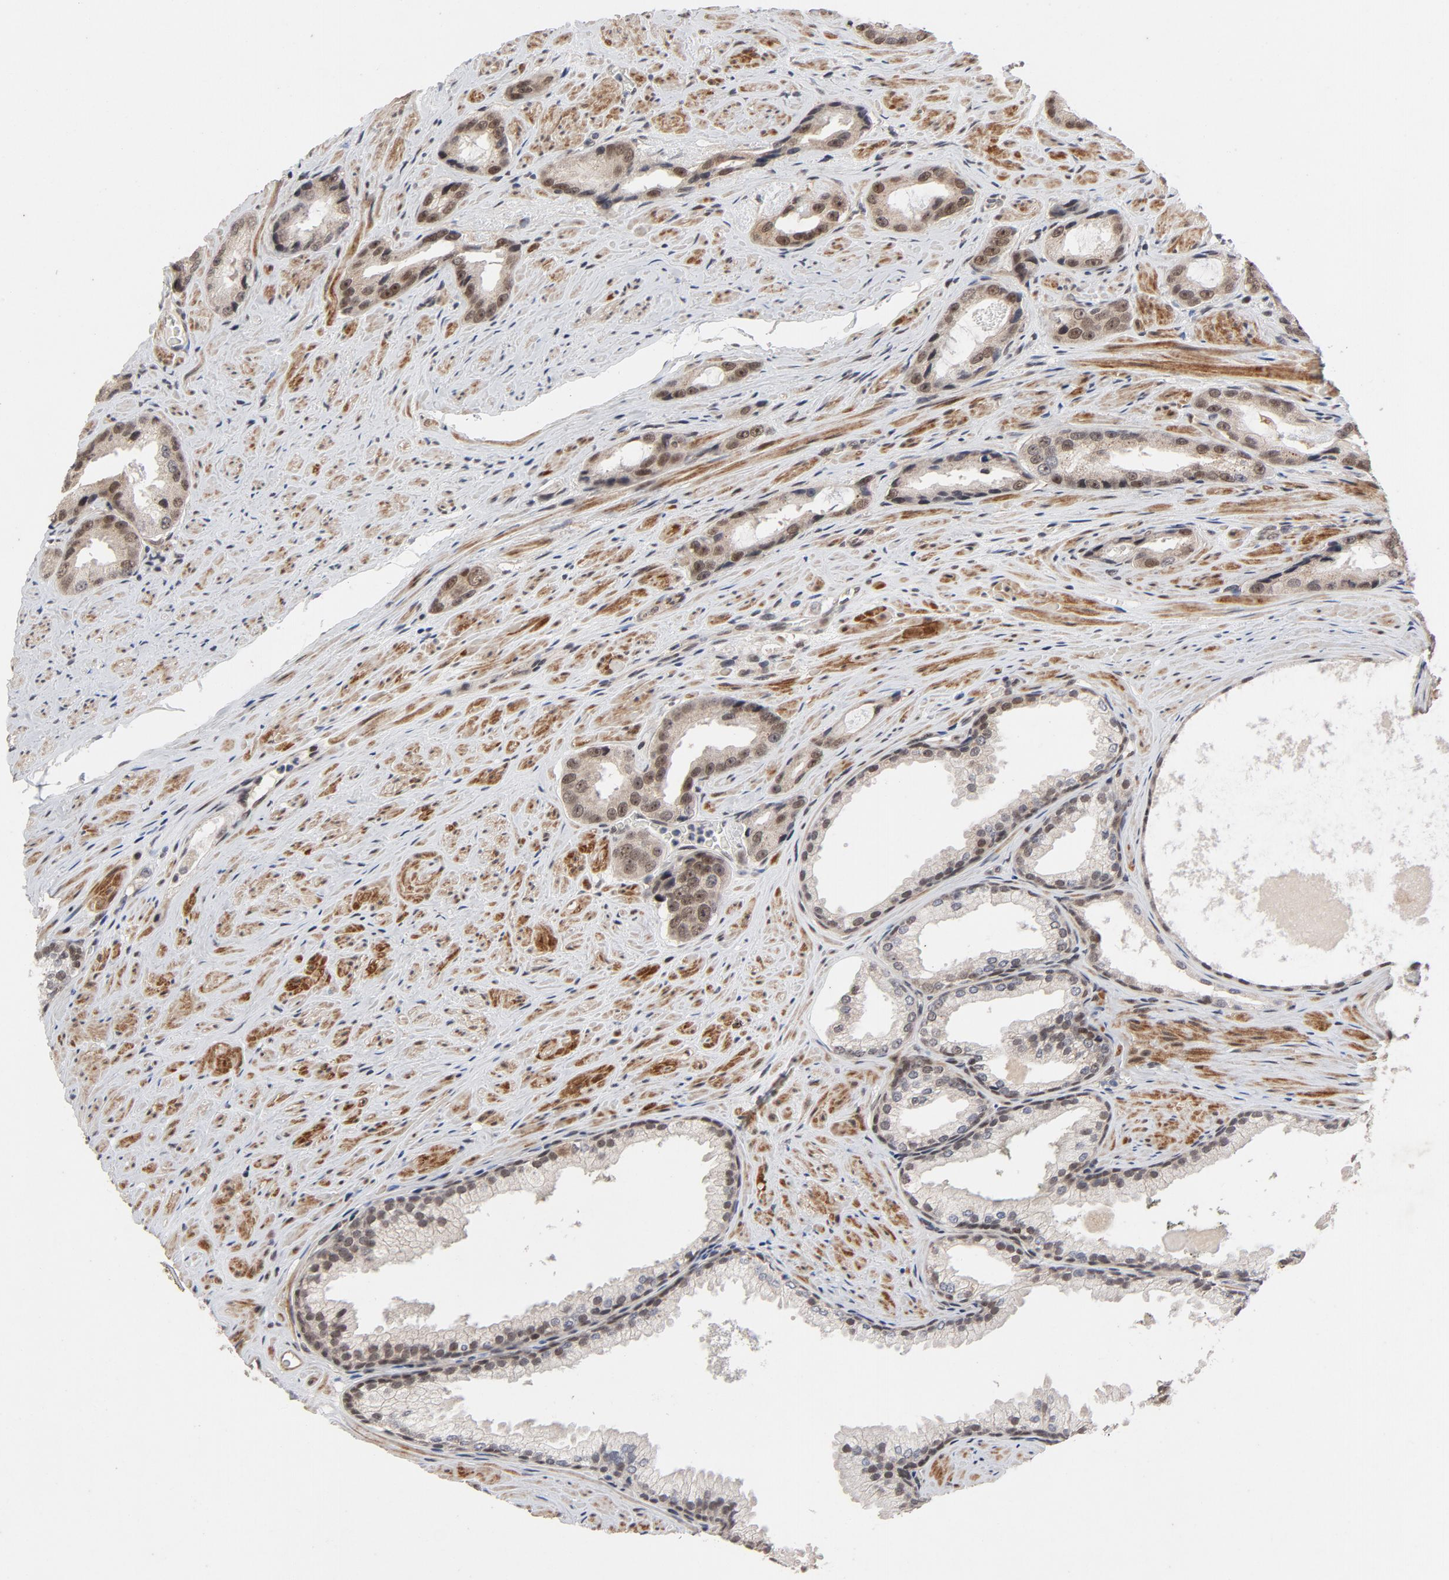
{"staining": {"intensity": "moderate", "quantity": ">75%", "location": "nuclear"}, "tissue": "prostate cancer", "cell_type": "Tumor cells", "image_type": "cancer", "snomed": [{"axis": "morphology", "description": "Adenocarcinoma, Medium grade"}, {"axis": "topography", "description": "Prostate"}], "caption": "Approximately >75% of tumor cells in prostate cancer (adenocarcinoma (medium-grade)) show moderate nuclear protein positivity as visualized by brown immunohistochemical staining.", "gene": "ZKSCAN8", "patient": {"sex": "male", "age": 60}}